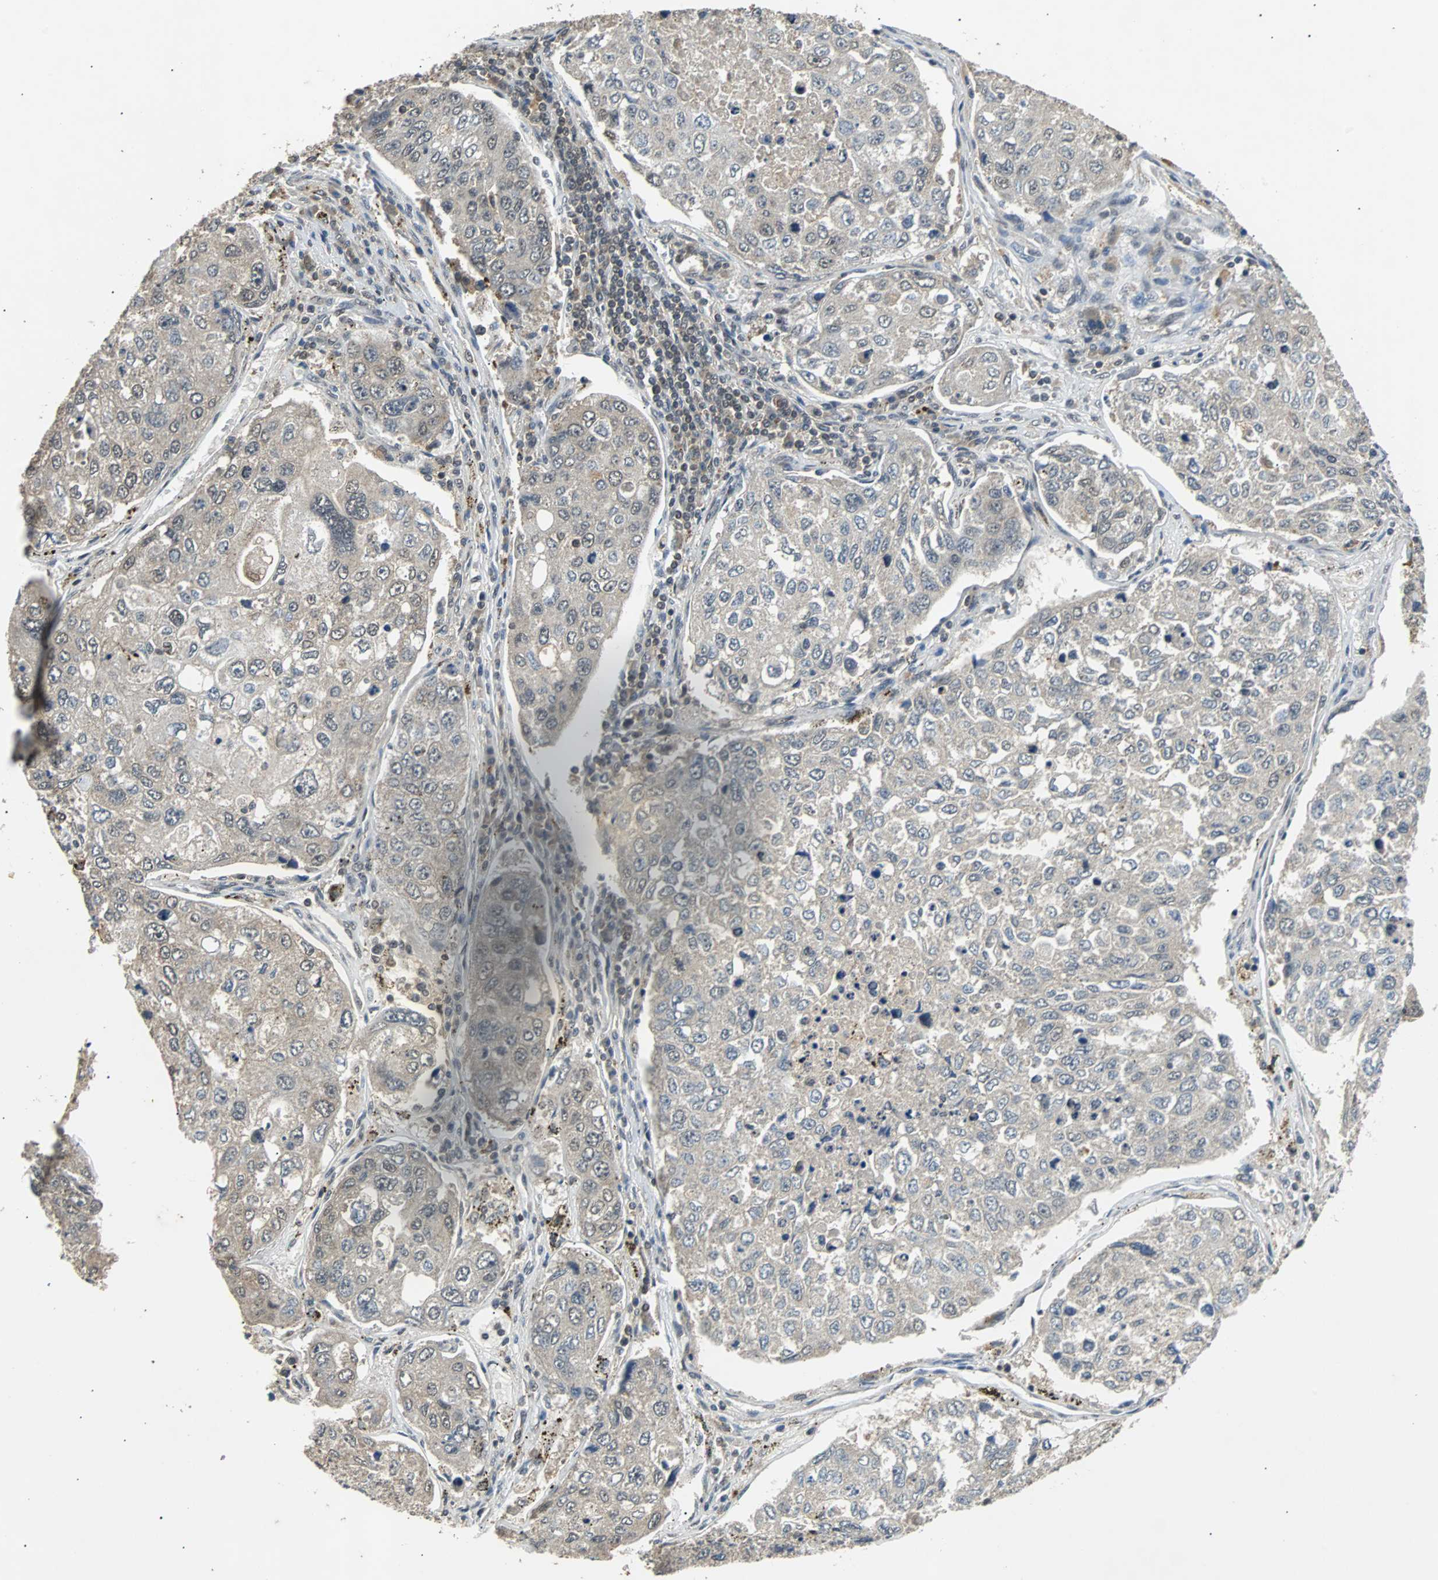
{"staining": {"intensity": "weak", "quantity": "<25%", "location": "cytoplasmic/membranous,nuclear"}, "tissue": "urothelial cancer", "cell_type": "Tumor cells", "image_type": "cancer", "snomed": [{"axis": "morphology", "description": "Urothelial carcinoma, High grade"}, {"axis": "topography", "description": "Lymph node"}, {"axis": "topography", "description": "Urinary bladder"}], "caption": "This is an IHC photomicrograph of urothelial cancer. There is no staining in tumor cells.", "gene": "PHC1", "patient": {"sex": "male", "age": 51}}